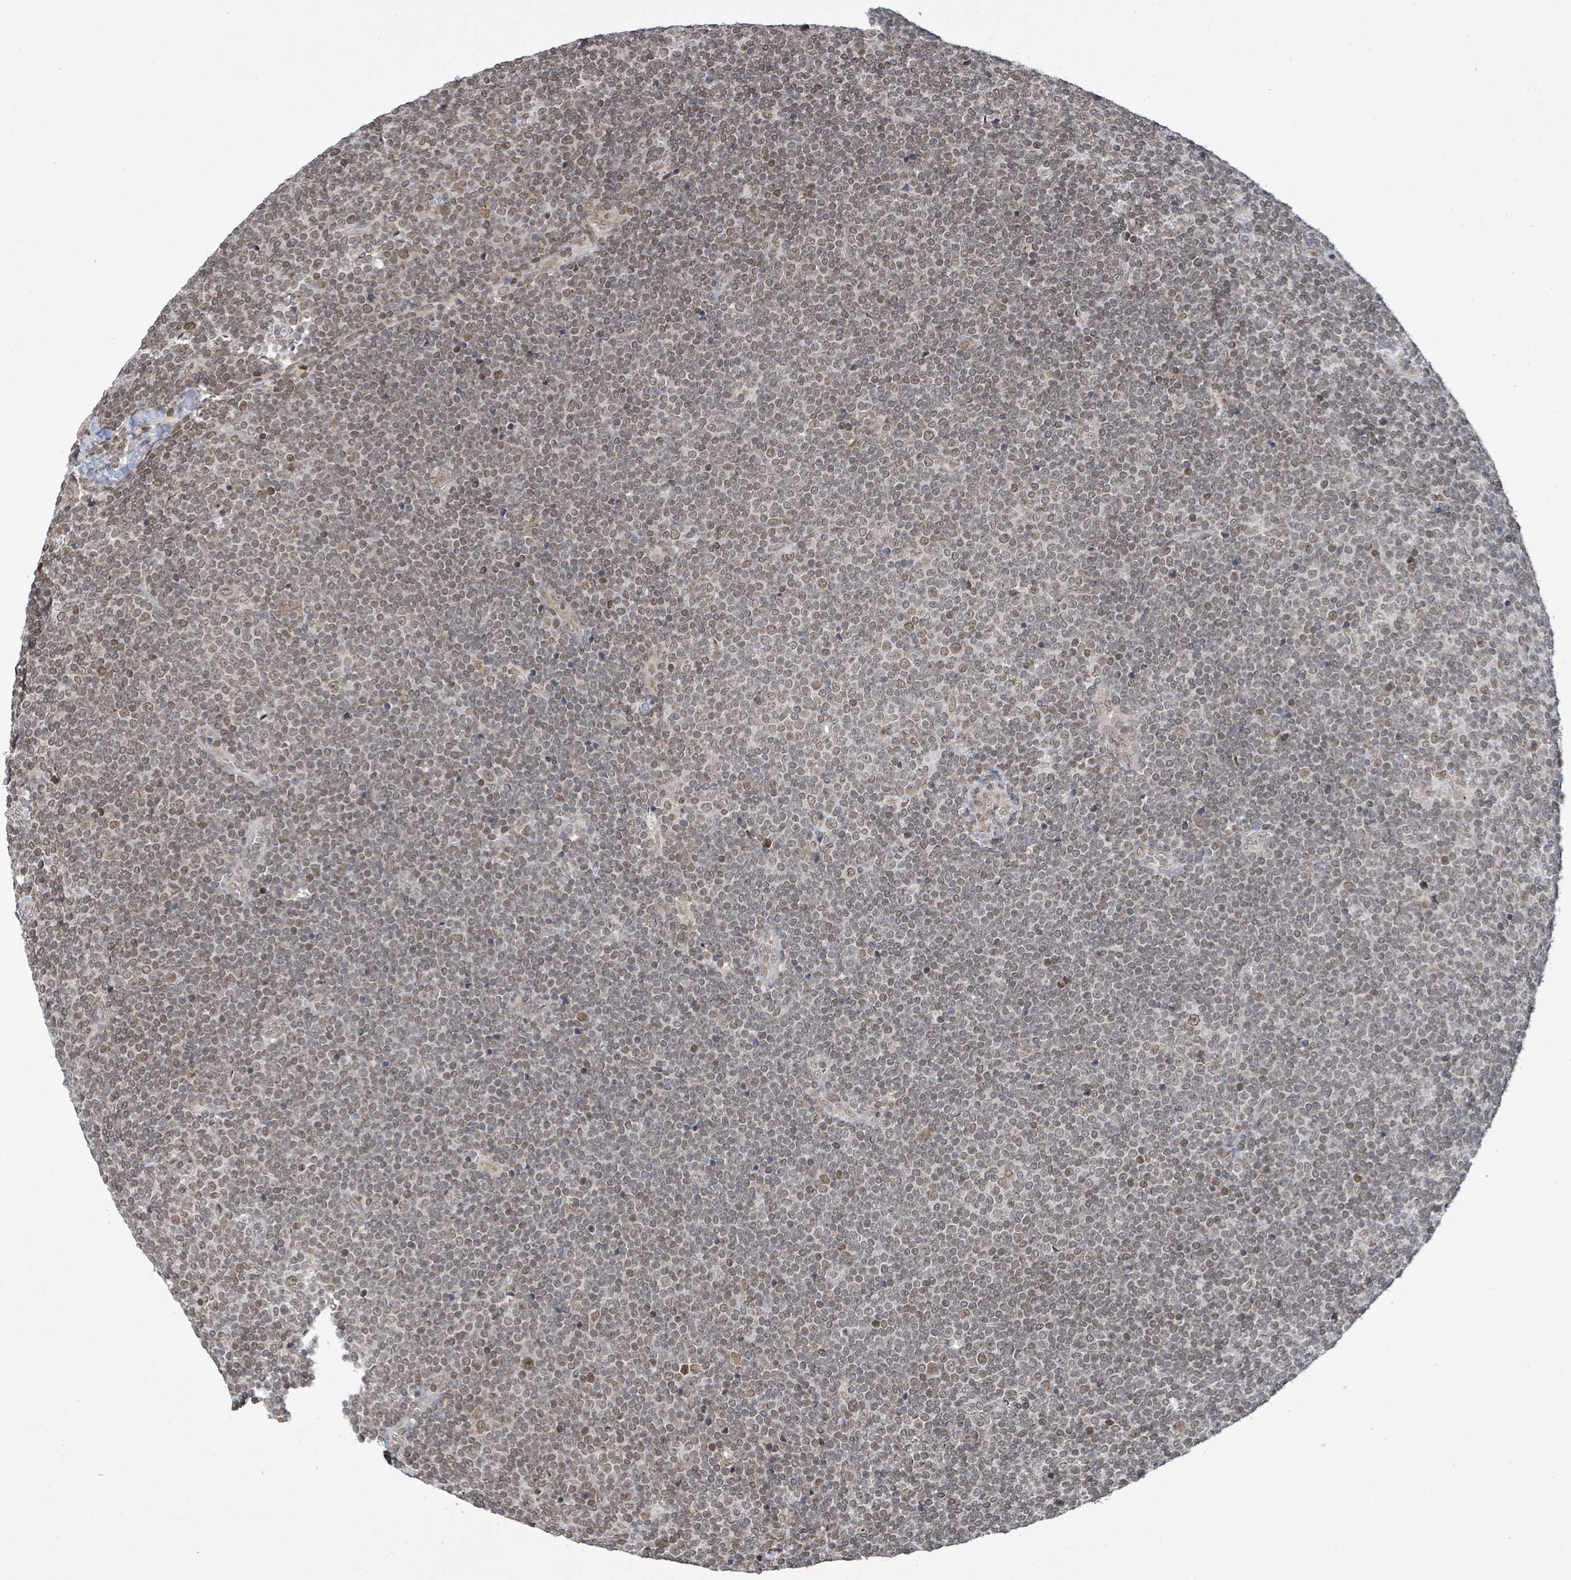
{"staining": {"intensity": "weak", "quantity": "25%-75%", "location": "nuclear"}, "tissue": "lymphoma", "cell_type": "Tumor cells", "image_type": "cancer", "snomed": [{"axis": "morphology", "description": "Malignant lymphoma, non-Hodgkin's type, Low grade"}, {"axis": "topography", "description": "Lymph node"}], "caption": "This micrograph displays immunohistochemistry (IHC) staining of low-grade malignant lymphoma, non-Hodgkin's type, with low weak nuclear staining in about 25%-75% of tumor cells.", "gene": "SBF2", "patient": {"sex": "male", "age": 48}}